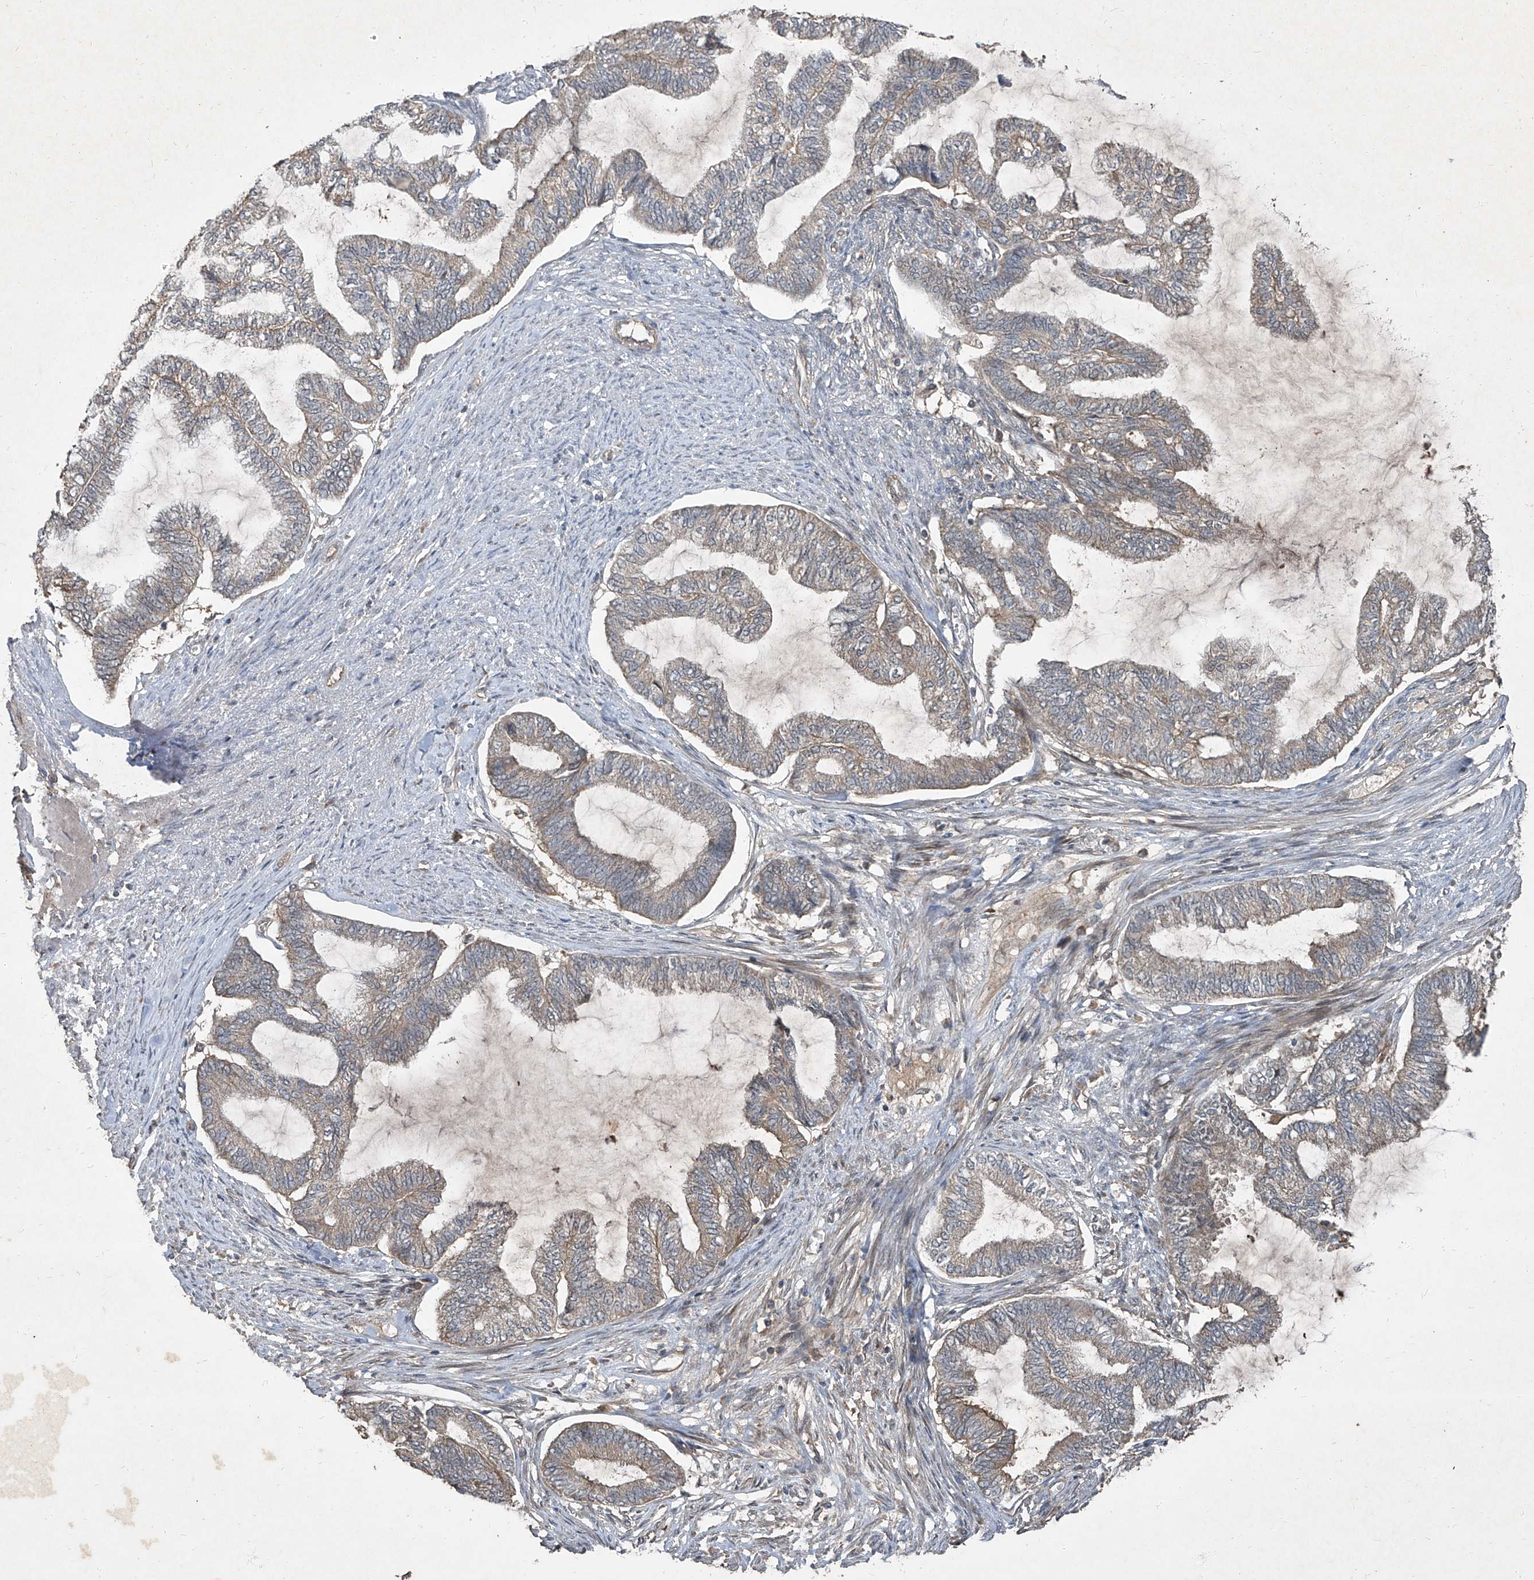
{"staining": {"intensity": "moderate", "quantity": "25%-75%", "location": "cytoplasmic/membranous"}, "tissue": "endometrial cancer", "cell_type": "Tumor cells", "image_type": "cancer", "snomed": [{"axis": "morphology", "description": "Adenocarcinoma, NOS"}, {"axis": "topography", "description": "Endometrium"}], "caption": "Protein staining exhibits moderate cytoplasmic/membranous staining in approximately 25%-75% of tumor cells in adenocarcinoma (endometrial).", "gene": "CCN1", "patient": {"sex": "female", "age": 86}}